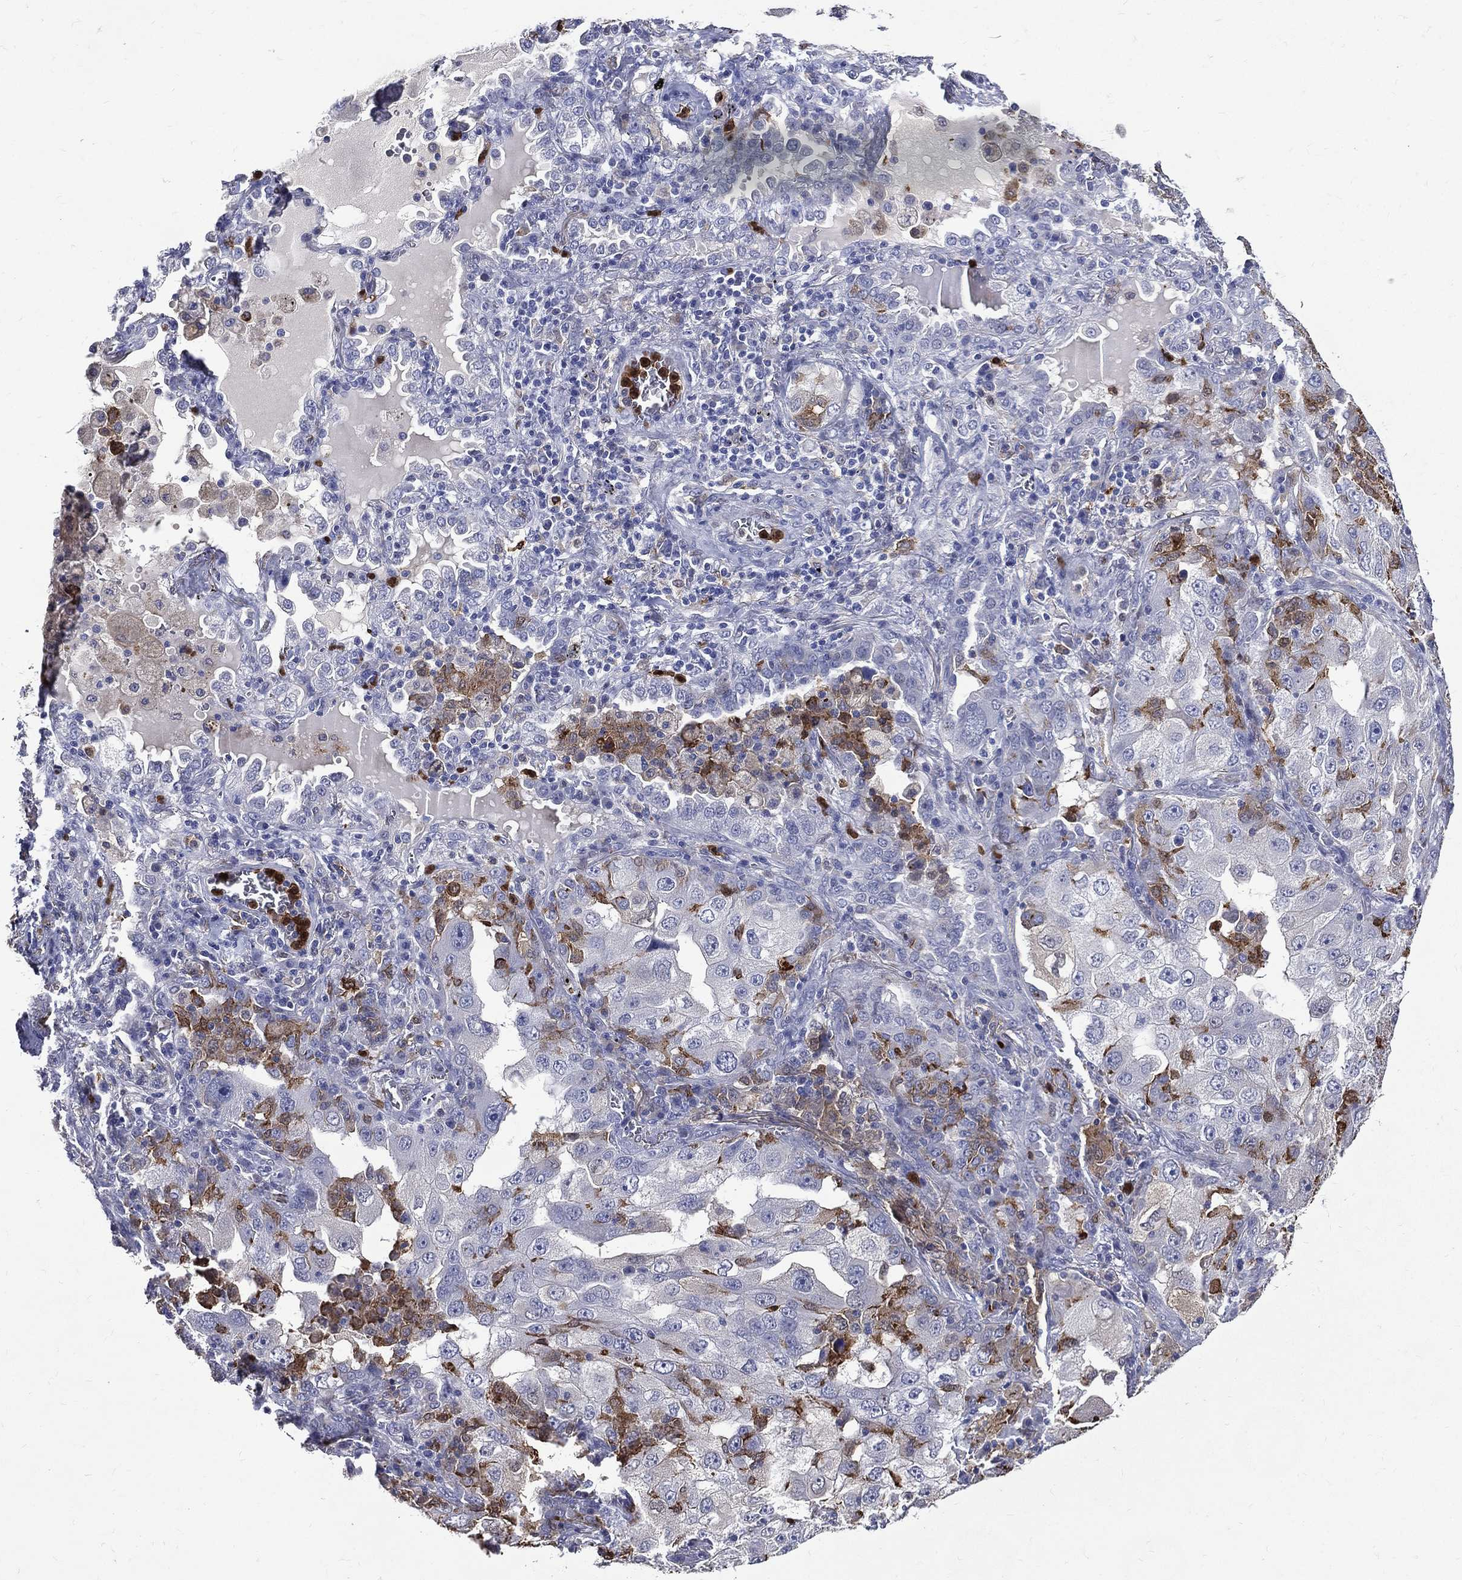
{"staining": {"intensity": "moderate", "quantity": "<25%", "location": "cytoplasmic/membranous"}, "tissue": "lung cancer", "cell_type": "Tumor cells", "image_type": "cancer", "snomed": [{"axis": "morphology", "description": "Adenocarcinoma, NOS"}, {"axis": "topography", "description": "Lung"}], "caption": "Moderate cytoplasmic/membranous expression for a protein is seen in approximately <25% of tumor cells of lung cancer (adenocarcinoma) using IHC.", "gene": "GPR171", "patient": {"sex": "female", "age": 61}}